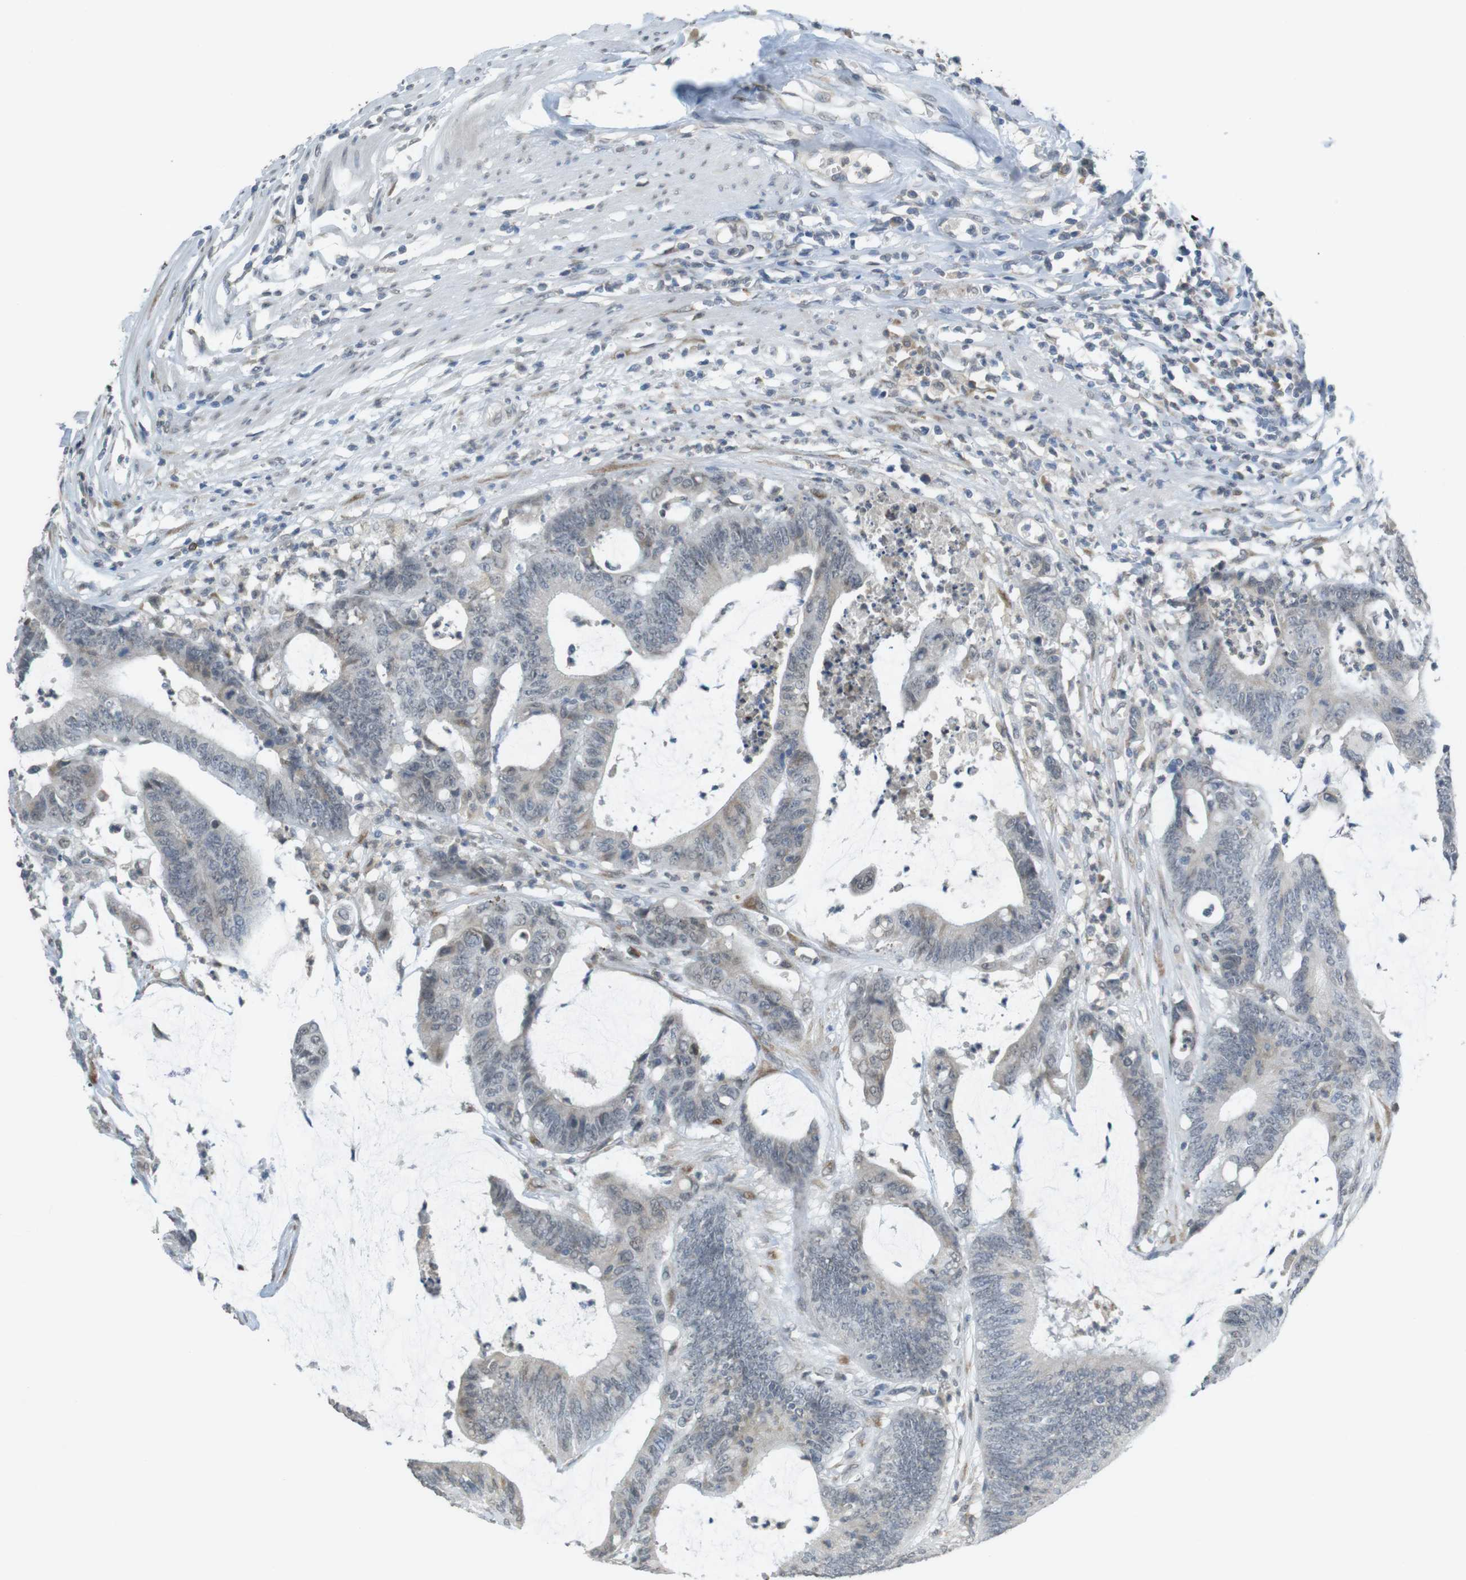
{"staining": {"intensity": "weak", "quantity": "<25%", "location": "cytoplasmic/membranous"}, "tissue": "colorectal cancer", "cell_type": "Tumor cells", "image_type": "cancer", "snomed": [{"axis": "morphology", "description": "Adenocarcinoma, NOS"}, {"axis": "topography", "description": "Rectum"}], "caption": "DAB (3,3'-diaminobenzidine) immunohistochemical staining of human colorectal cancer (adenocarcinoma) demonstrates no significant positivity in tumor cells.", "gene": "FZD10", "patient": {"sex": "female", "age": 66}}